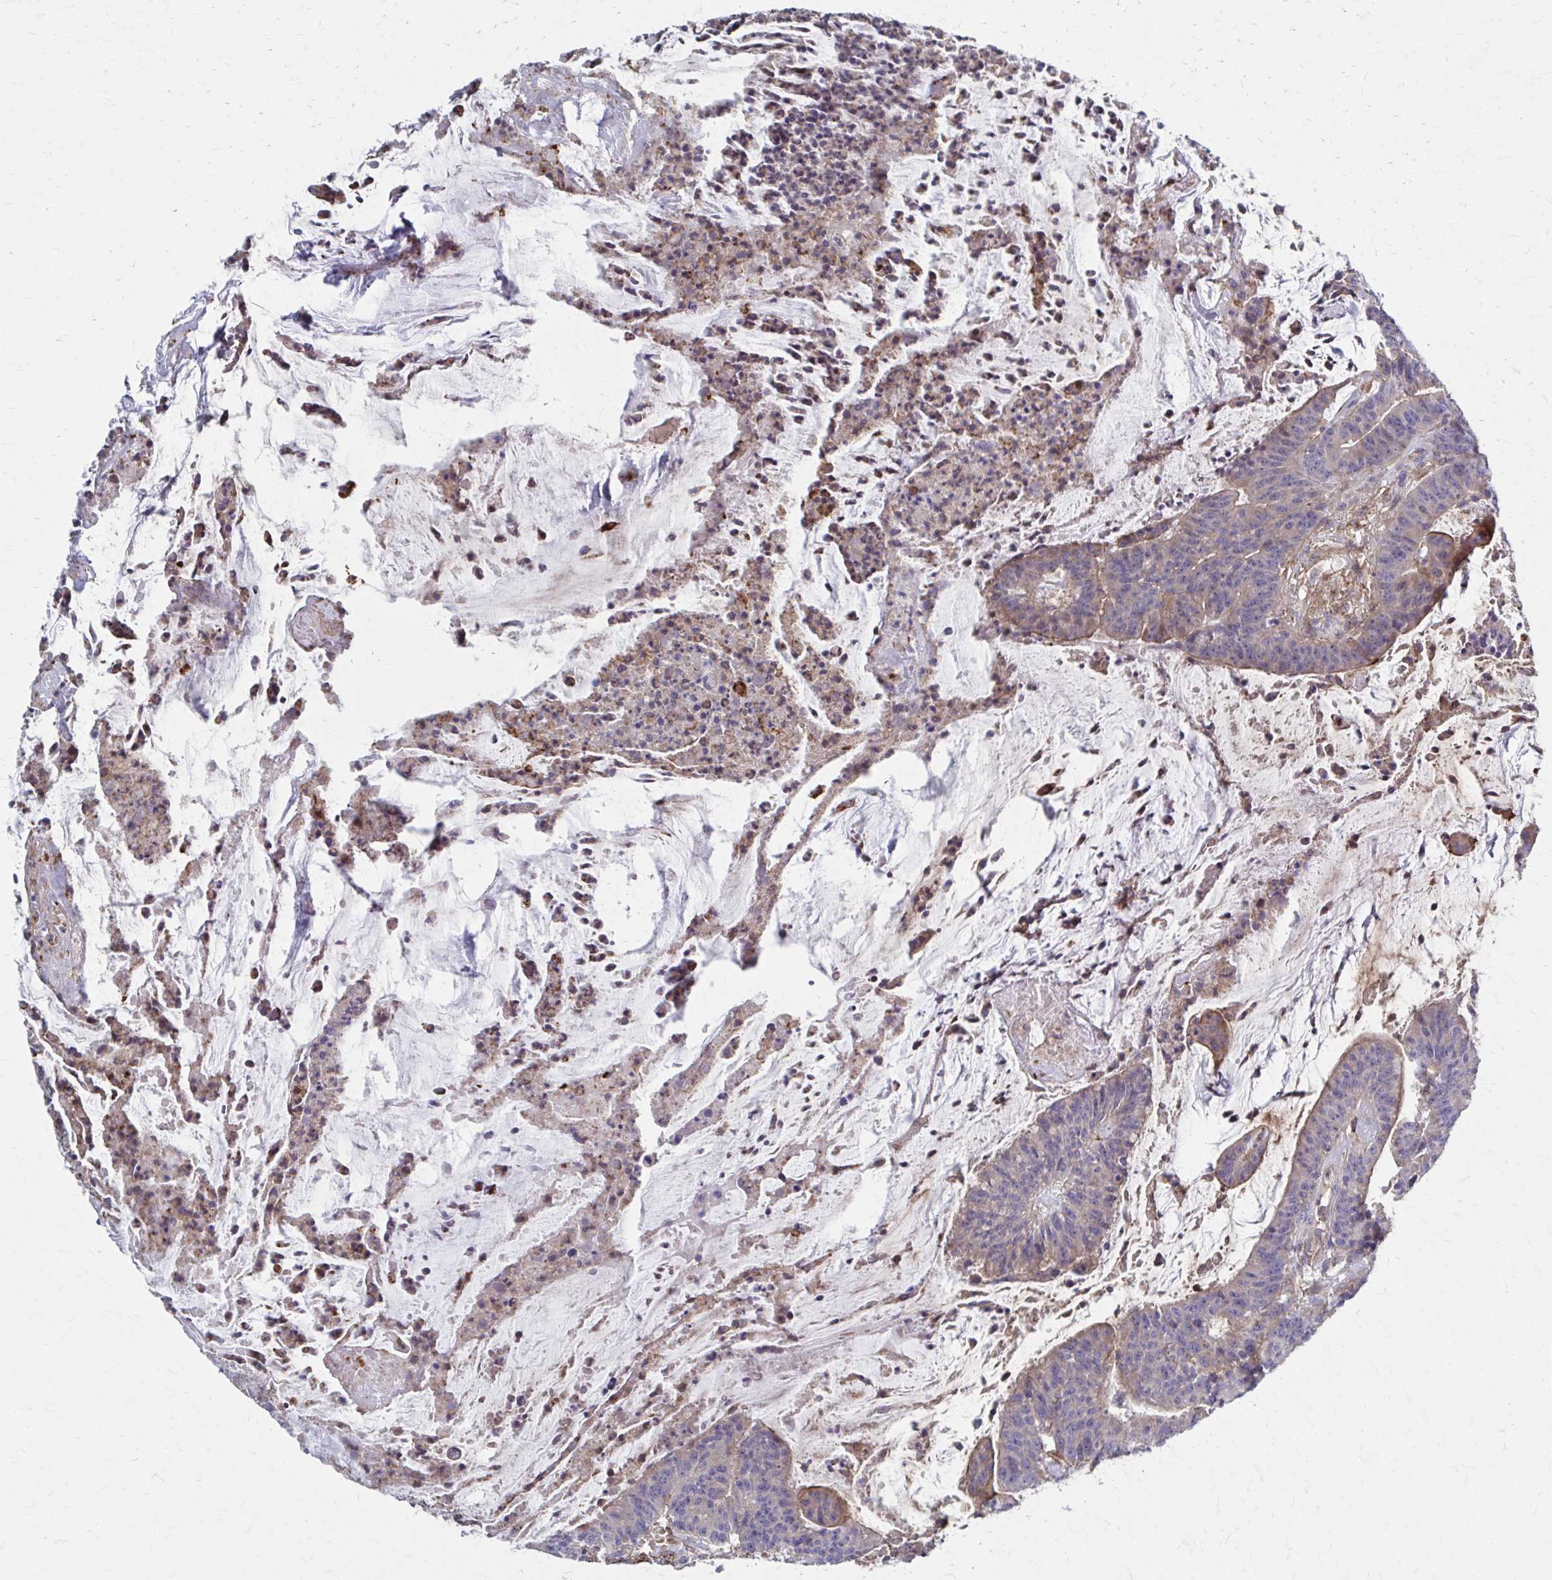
{"staining": {"intensity": "moderate", "quantity": "<25%", "location": "cytoplasmic/membranous"}, "tissue": "colorectal cancer", "cell_type": "Tumor cells", "image_type": "cancer", "snomed": [{"axis": "morphology", "description": "Adenocarcinoma, NOS"}, {"axis": "topography", "description": "Colon"}], "caption": "An immunohistochemistry (IHC) photomicrograph of tumor tissue is shown. Protein staining in brown labels moderate cytoplasmic/membranous positivity in colorectal cancer (adenocarcinoma) within tumor cells. Immunohistochemistry stains the protein of interest in brown and the nuclei are stained blue.", "gene": "MMP14", "patient": {"sex": "female", "age": 78}}